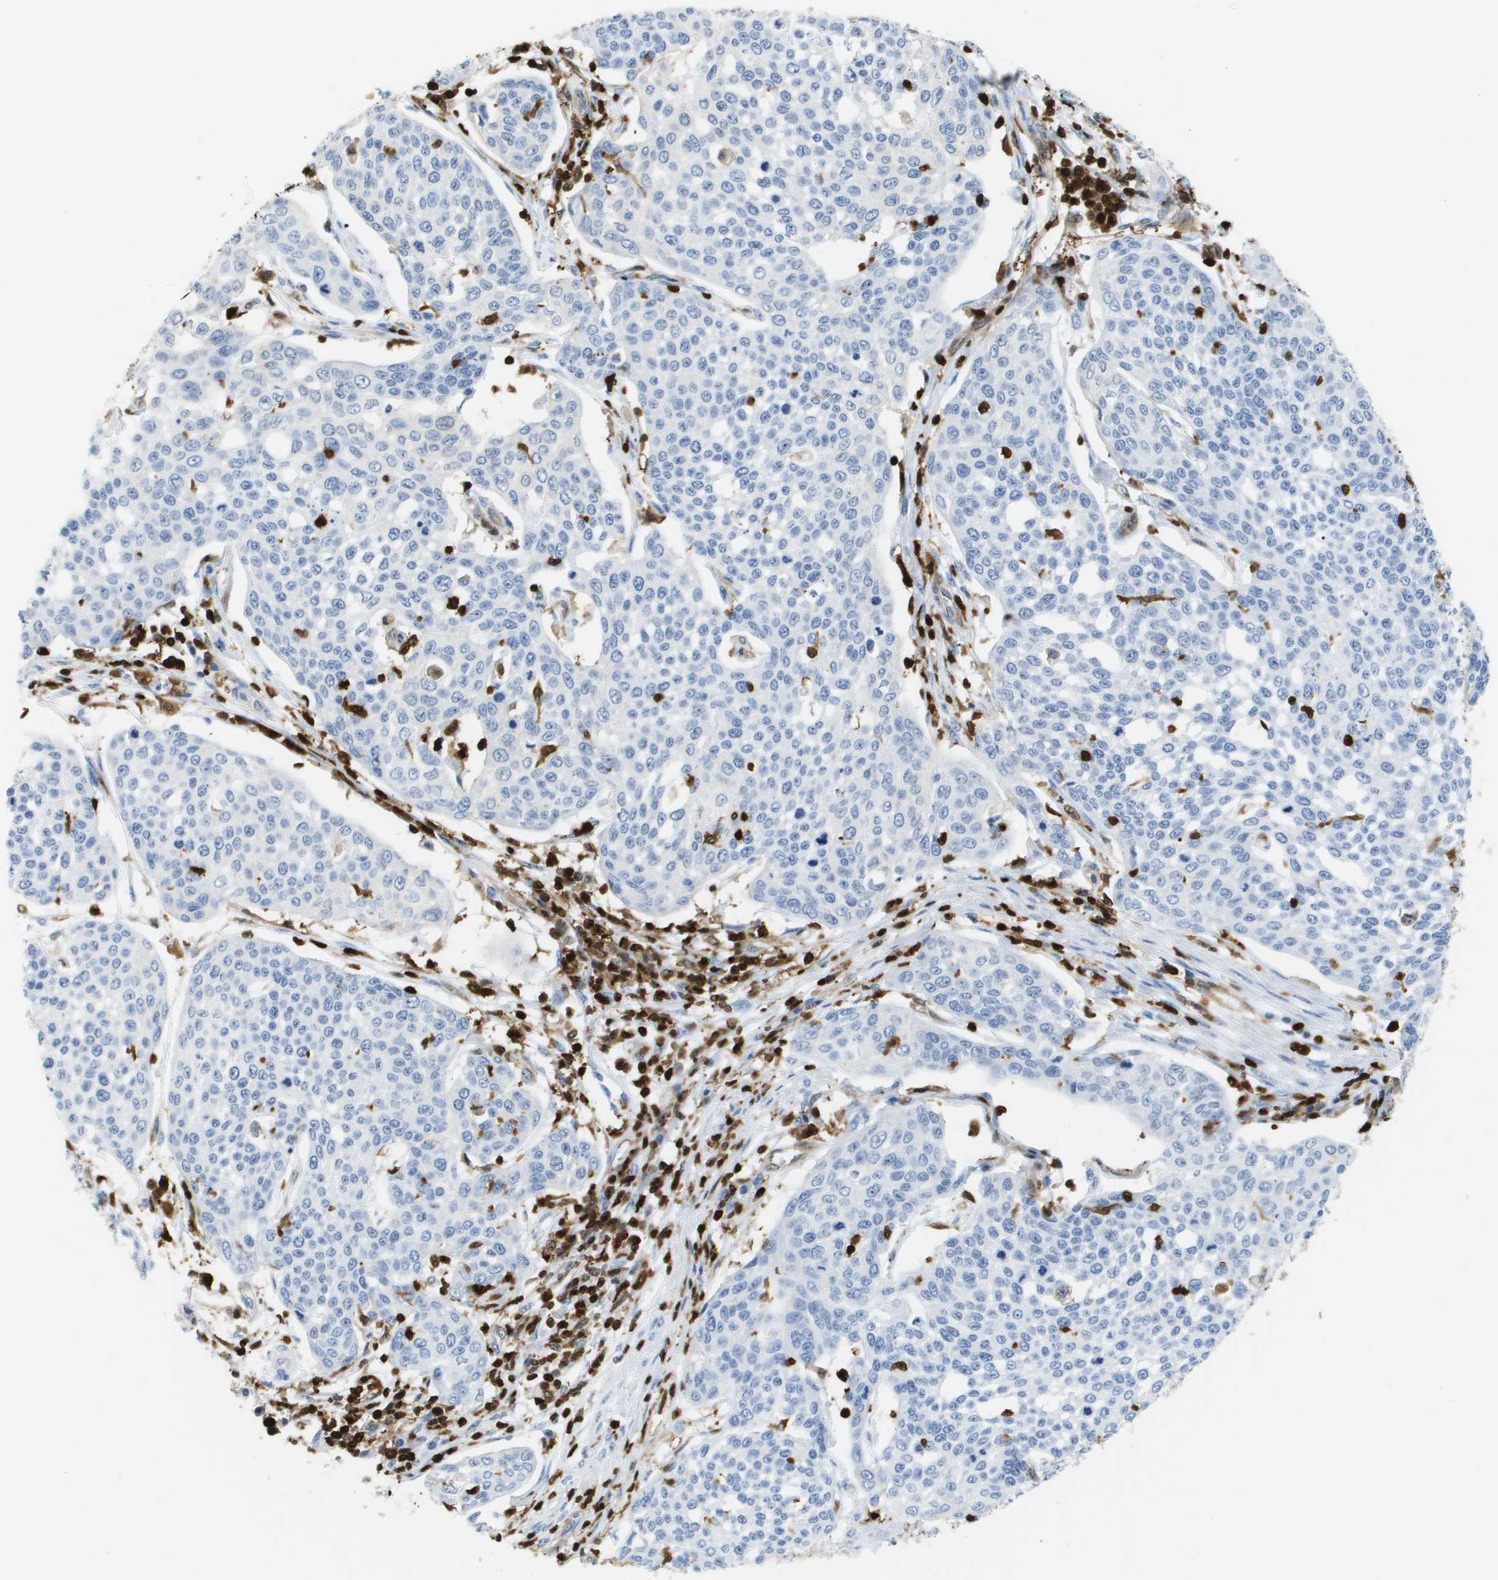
{"staining": {"intensity": "negative", "quantity": "none", "location": "none"}, "tissue": "cervical cancer", "cell_type": "Tumor cells", "image_type": "cancer", "snomed": [{"axis": "morphology", "description": "Squamous cell carcinoma, NOS"}, {"axis": "topography", "description": "Cervix"}], "caption": "Tumor cells show no significant protein staining in squamous cell carcinoma (cervical).", "gene": "DOCK5", "patient": {"sex": "female", "age": 34}}